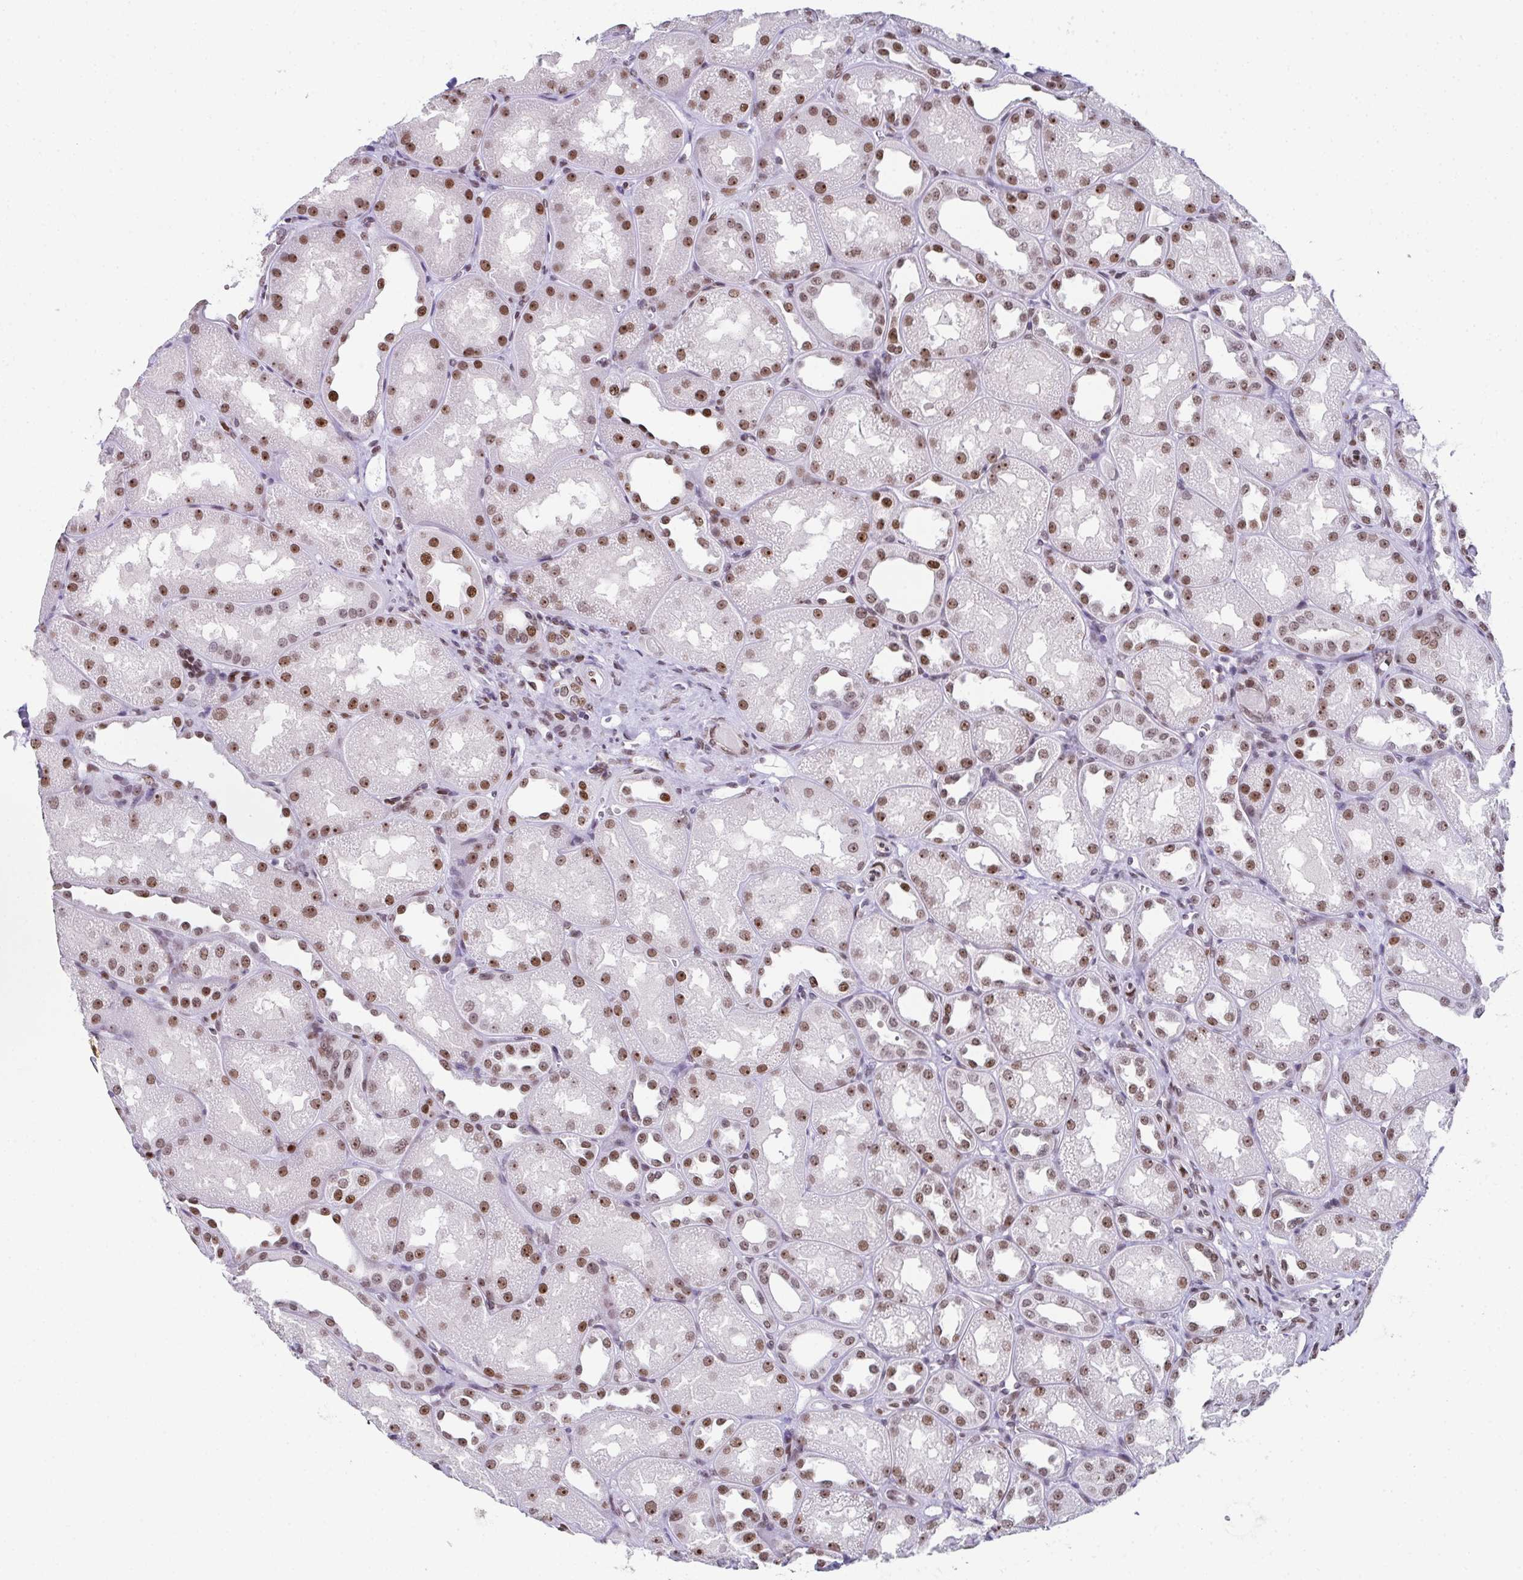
{"staining": {"intensity": "moderate", "quantity": "25%-75%", "location": "nuclear"}, "tissue": "kidney", "cell_type": "Cells in glomeruli", "image_type": "normal", "snomed": [{"axis": "morphology", "description": "Normal tissue, NOS"}, {"axis": "topography", "description": "Kidney"}], "caption": "High-magnification brightfield microscopy of normal kidney stained with DAB (3,3'-diaminobenzidine) (brown) and counterstained with hematoxylin (blue). cells in glomeruli exhibit moderate nuclear positivity is present in approximately25%-75% of cells. The staining was performed using DAB (3,3'-diaminobenzidine), with brown indicating positive protein expression. Nuclei are stained blue with hematoxylin.", "gene": "RB1", "patient": {"sex": "male", "age": 61}}